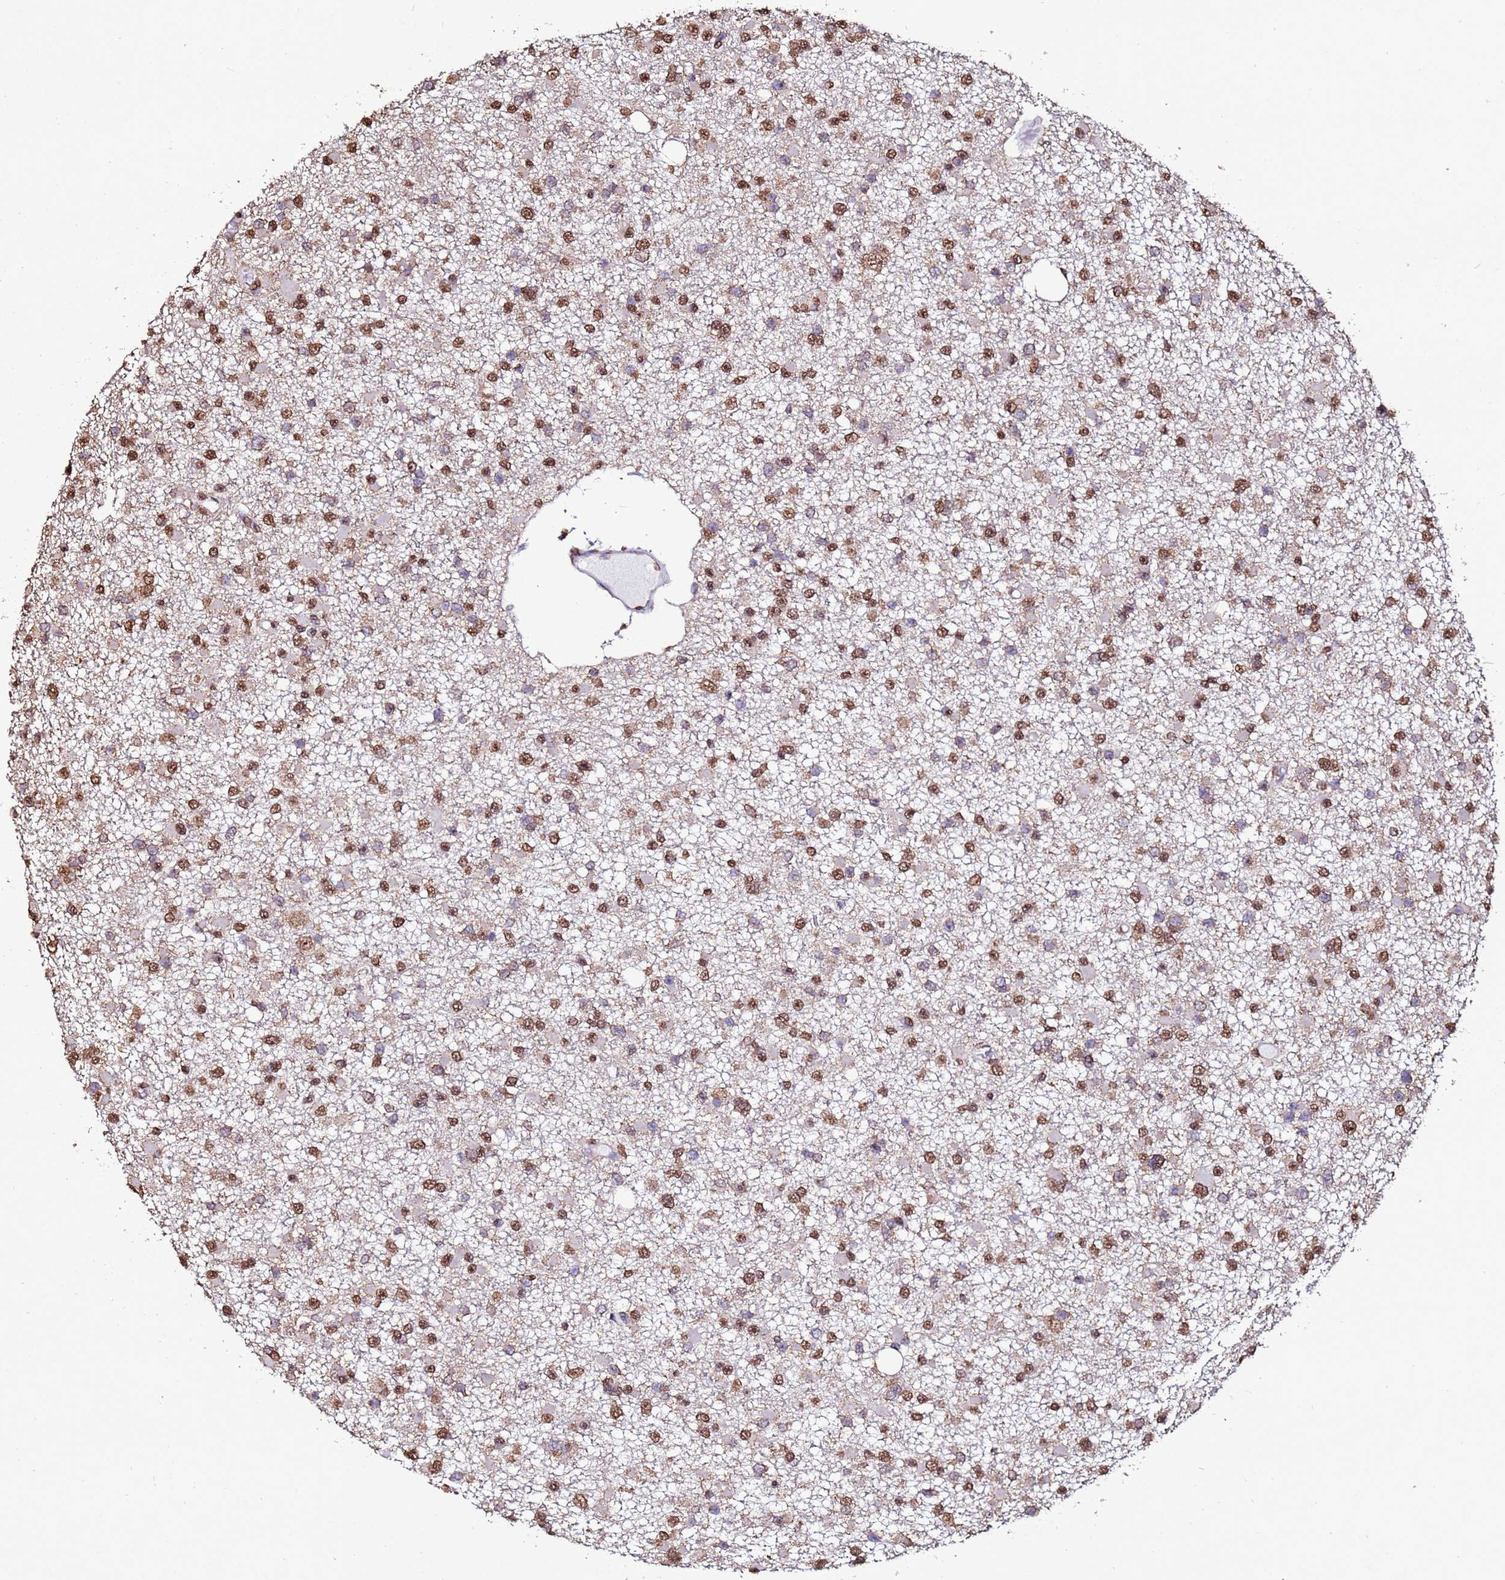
{"staining": {"intensity": "moderate", "quantity": ">75%", "location": "nuclear"}, "tissue": "glioma", "cell_type": "Tumor cells", "image_type": "cancer", "snomed": [{"axis": "morphology", "description": "Glioma, malignant, Low grade"}, {"axis": "topography", "description": "Brain"}], "caption": "This image demonstrates glioma stained with IHC to label a protein in brown. The nuclear of tumor cells show moderate positivity for the protein. Nuclei are counter-stained blue.", "gene": "TRIP6", "patient": {"sex": "female", "age": 22}}